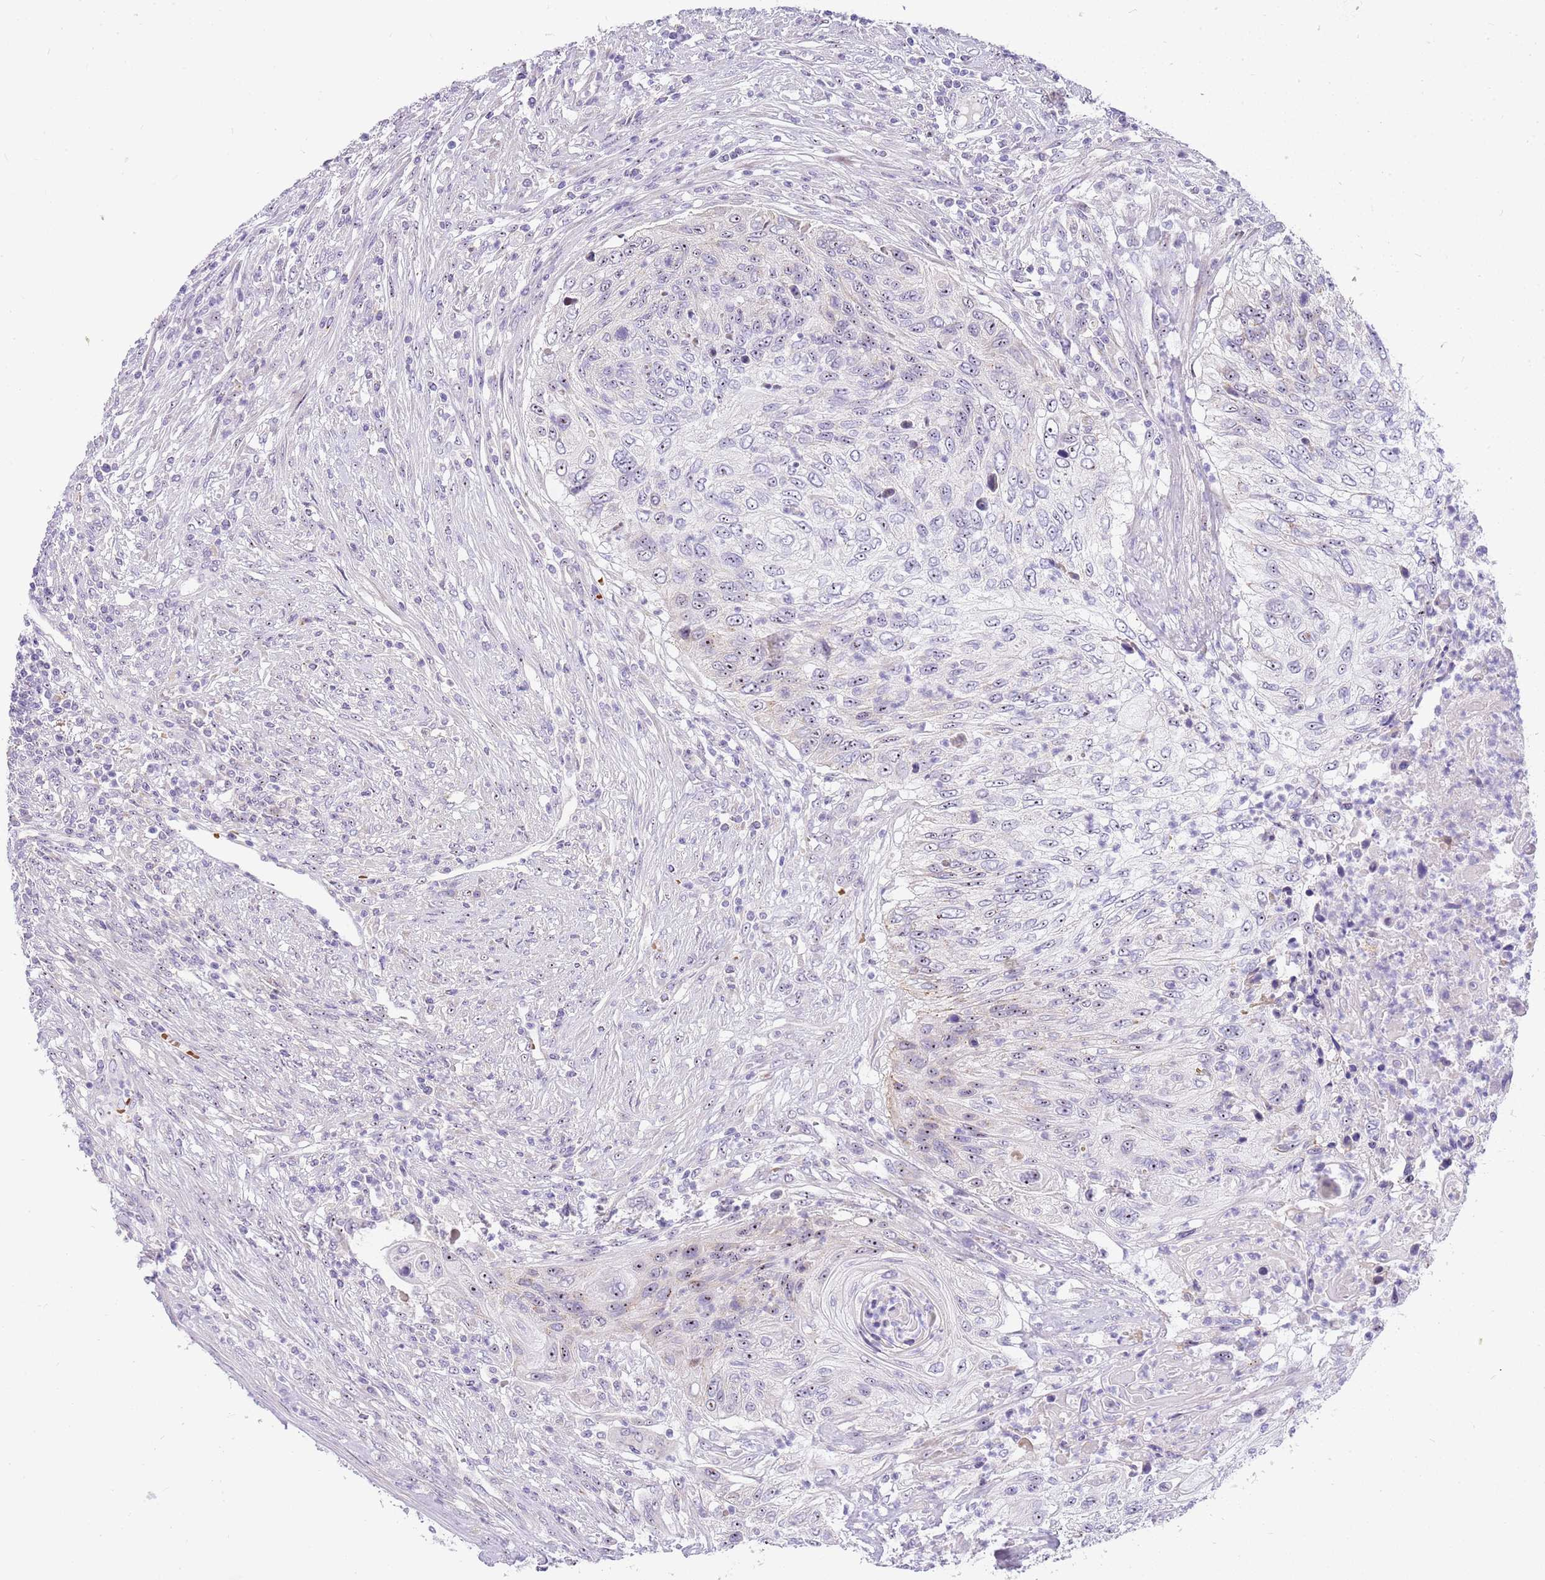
{"staining": {"intensity": "weak", "quantity": "25%-75%", "location": "nuclear"}, "tissue": "urothelial cancer", "cell_type": "Tumor cells", "image_type": "cancer", "snomed": [{"axis": "morphology", "description": "Urothelial carcinoma, High grade"}, {"axis": "topography", "description": "Urinary bladder"}], "caption": "Protein staining by IHC demonstrates weak nuclear positivity in about 25%-75% of tumor cells in high-grade urothelial carcinoma. (DAB (3,3'-diaminobenzidine) = brown stain, brightfield microscopy at high magnification).", "gene": "DNAJA3", "patient": {"sex": "female", "age": 60}}